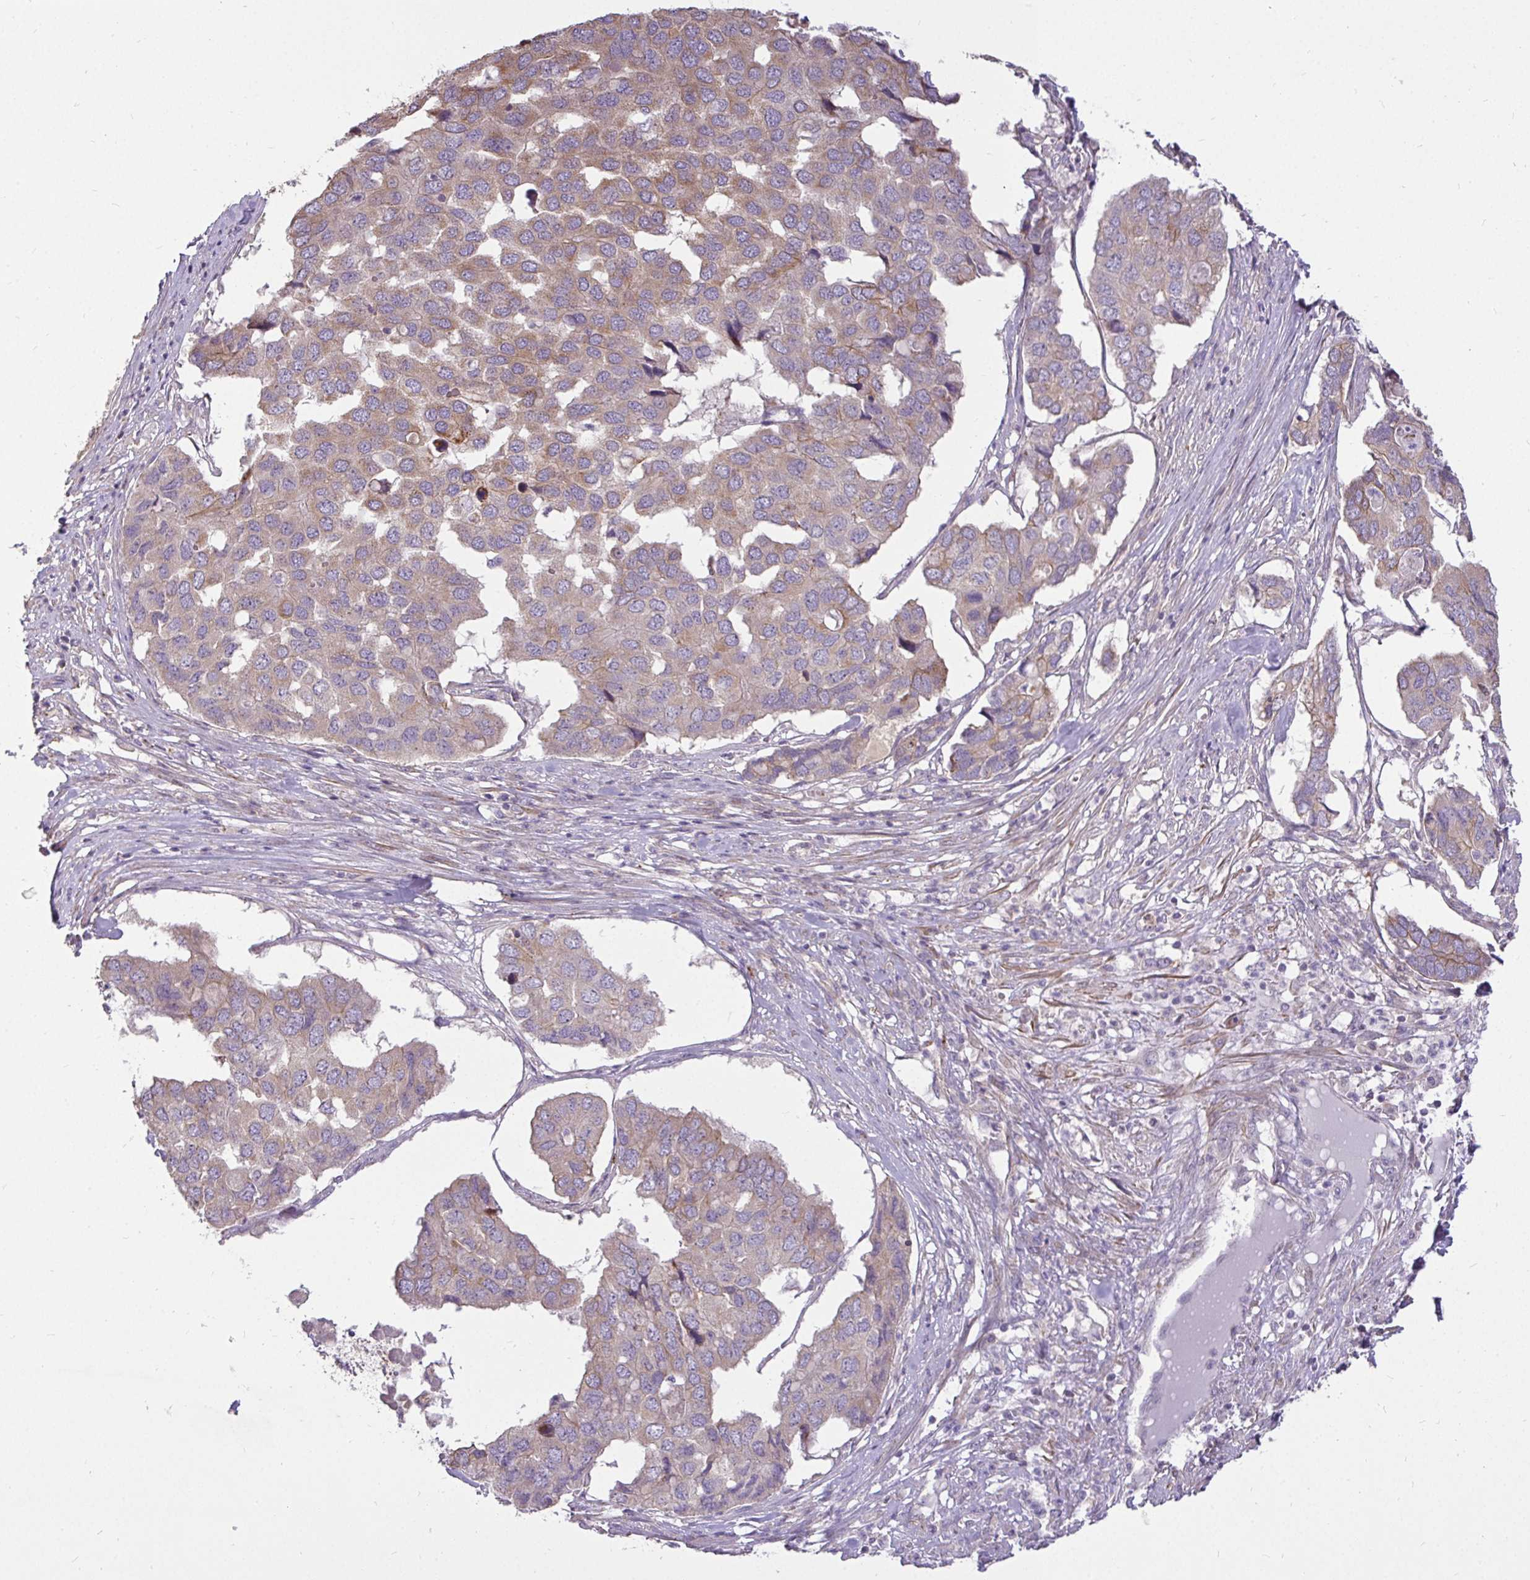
{"staining": {"intensity": "weak", "quantity": "25%-75%", "location": "cytoplasmic/membranous"}, "tissue": "pancreatic cancer", "cell_type": "Tumor cells", "image_type": "cancer", "snomed": [{"axis": "morphology", "description": "Adenocarcinoma, NOS"}, {"axis": "topography", "description": "Pancreas"}], "caption": "Pancreatic cancer tissue reveals weak cytoplasmic/membranous expression in approximately 25%-75% of tumor cells The protein of interest is stained brown, and the nuclei are stained in blue (DAB IHC with brightfield microscopy, high magnification).", "gene": "STRIP1", "patient": {"sex": "male", "age": 50}}